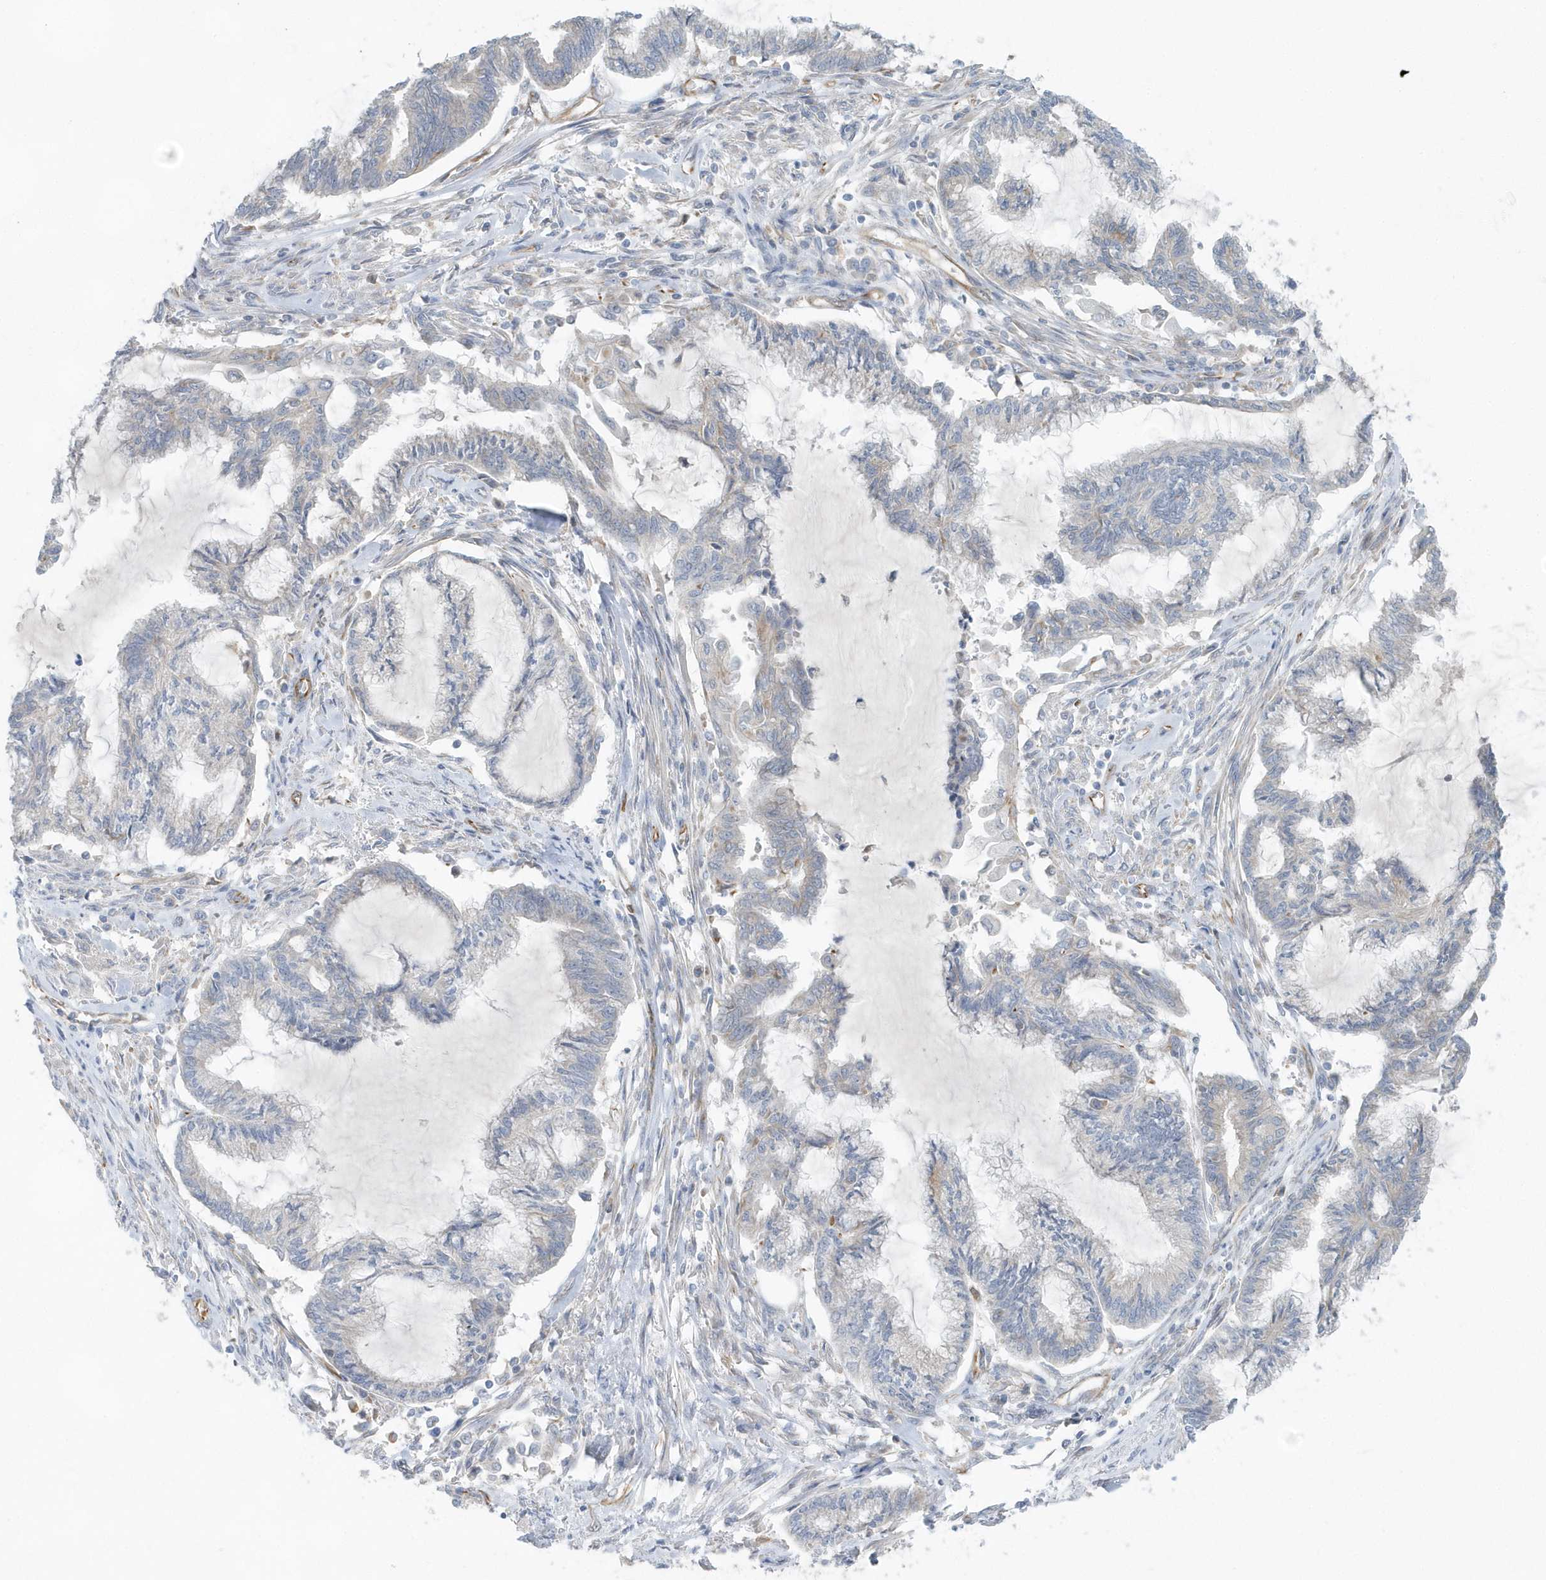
{"staining": {"intensity": "negative", "quantity": "none", "location": "none"}, "tissue": "endometrial cancer", "cell_type": "Tumor cells", "image_type": "cancer", "snomed": [{"axis": "morphology", "description": "Adenocarcinoma, NOS"}, {"axis": "topography", "description": "Endometrium"}], "caption": "The immunohistochemistry (IHC) histopathology image has no significant staining in tumor cells of endometrial adenocarcinoma tissue.", "gene": "RAB17", "patient": {"sex": "female", "age": 86}}